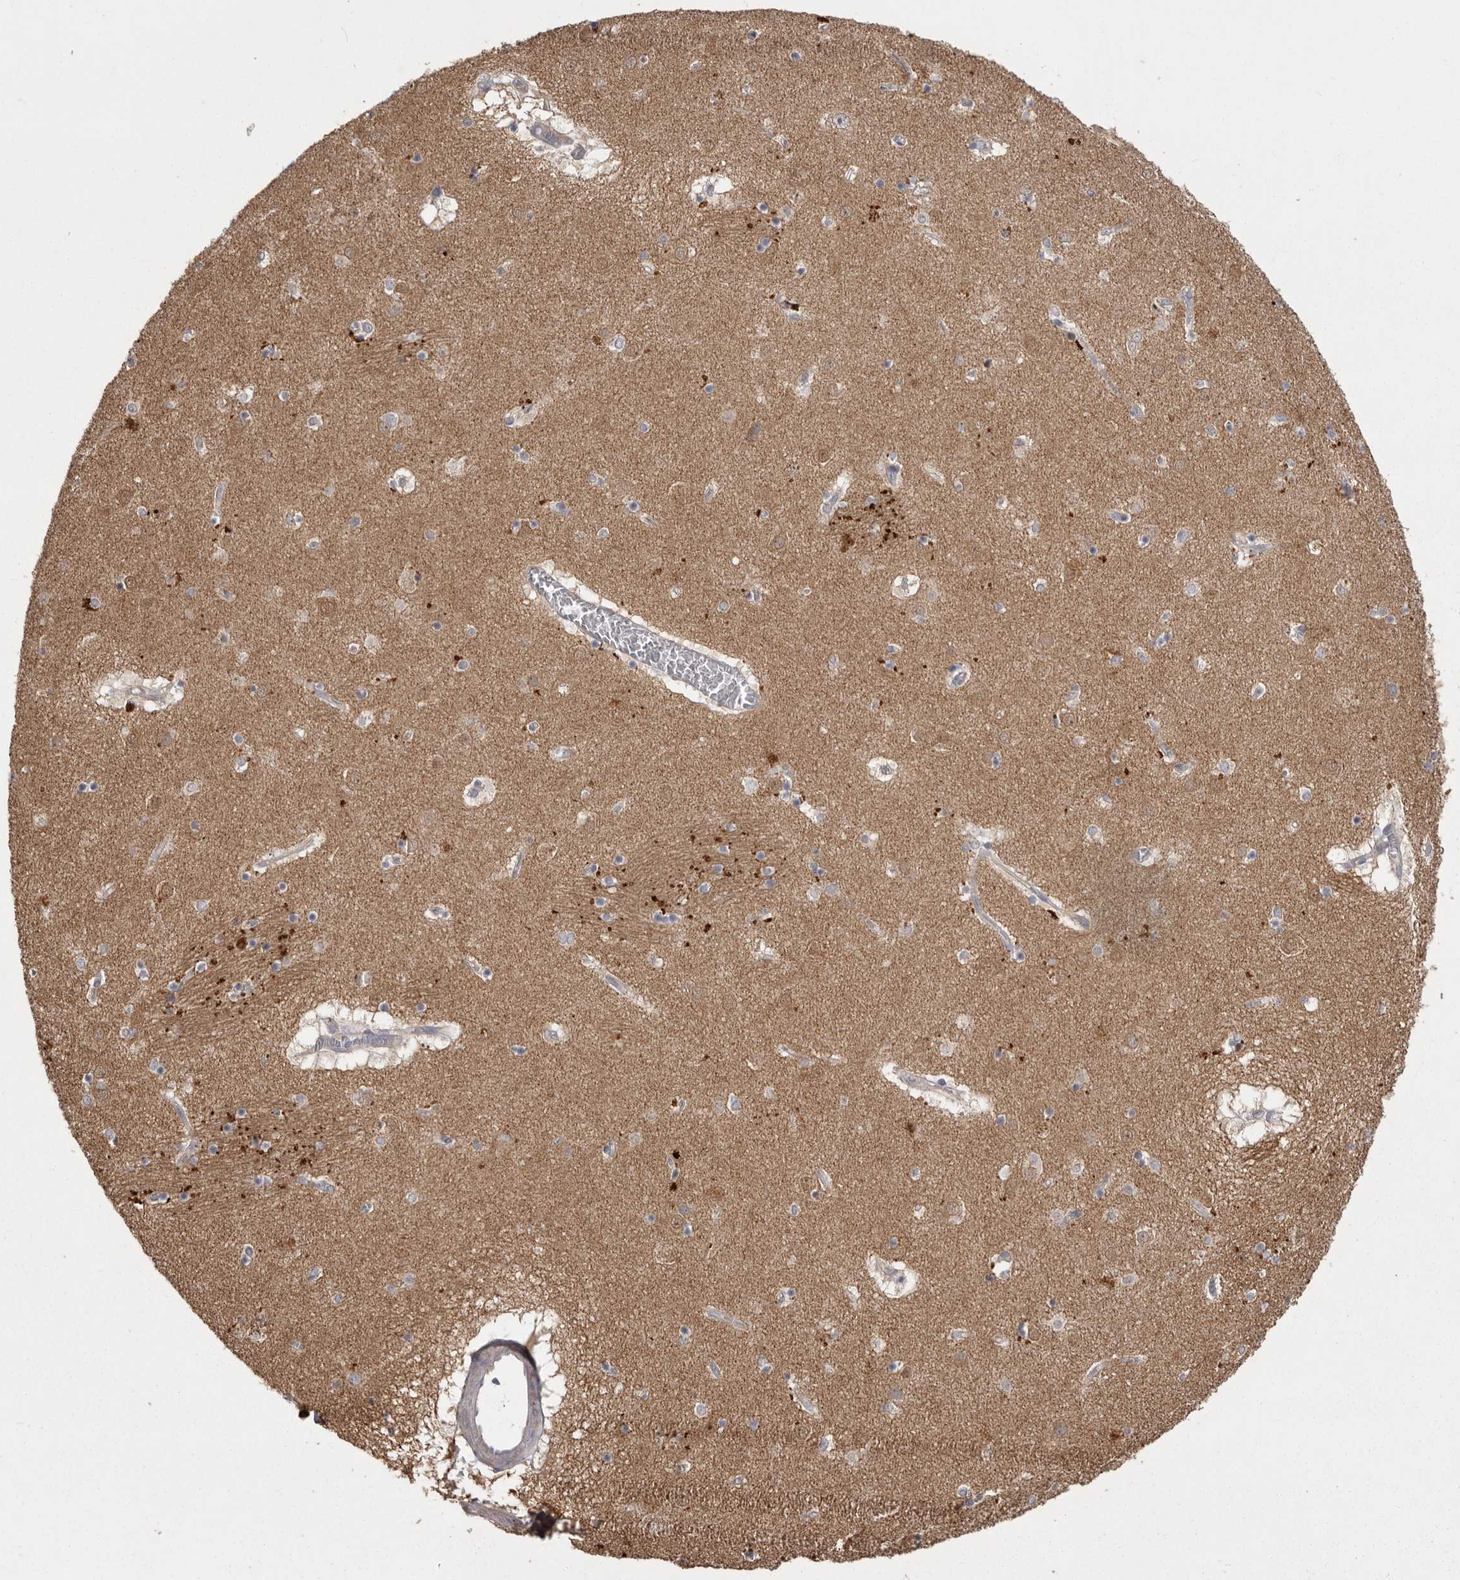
{"staining": {"intensity": "moderate", "quantity": "<25%", "location": "cytoplasmic/membranous"}, "tissue": "caudate", "cell_type": "Glial cells", "image_type": "normal", "snomed": [{"axis": "morphology", "description": "Normal tissue, NOS"}, {"axis": "topography", "description": "Lateral ventricle wall"}], "caption": "Caudate stained with immunohistochemistry (IHC) exhibits moderate cytoplasmic/membranous expression in approximately <25% of glial cells.", "gene": "WDR47", "patient": {"sex": "male", "age": 70}}